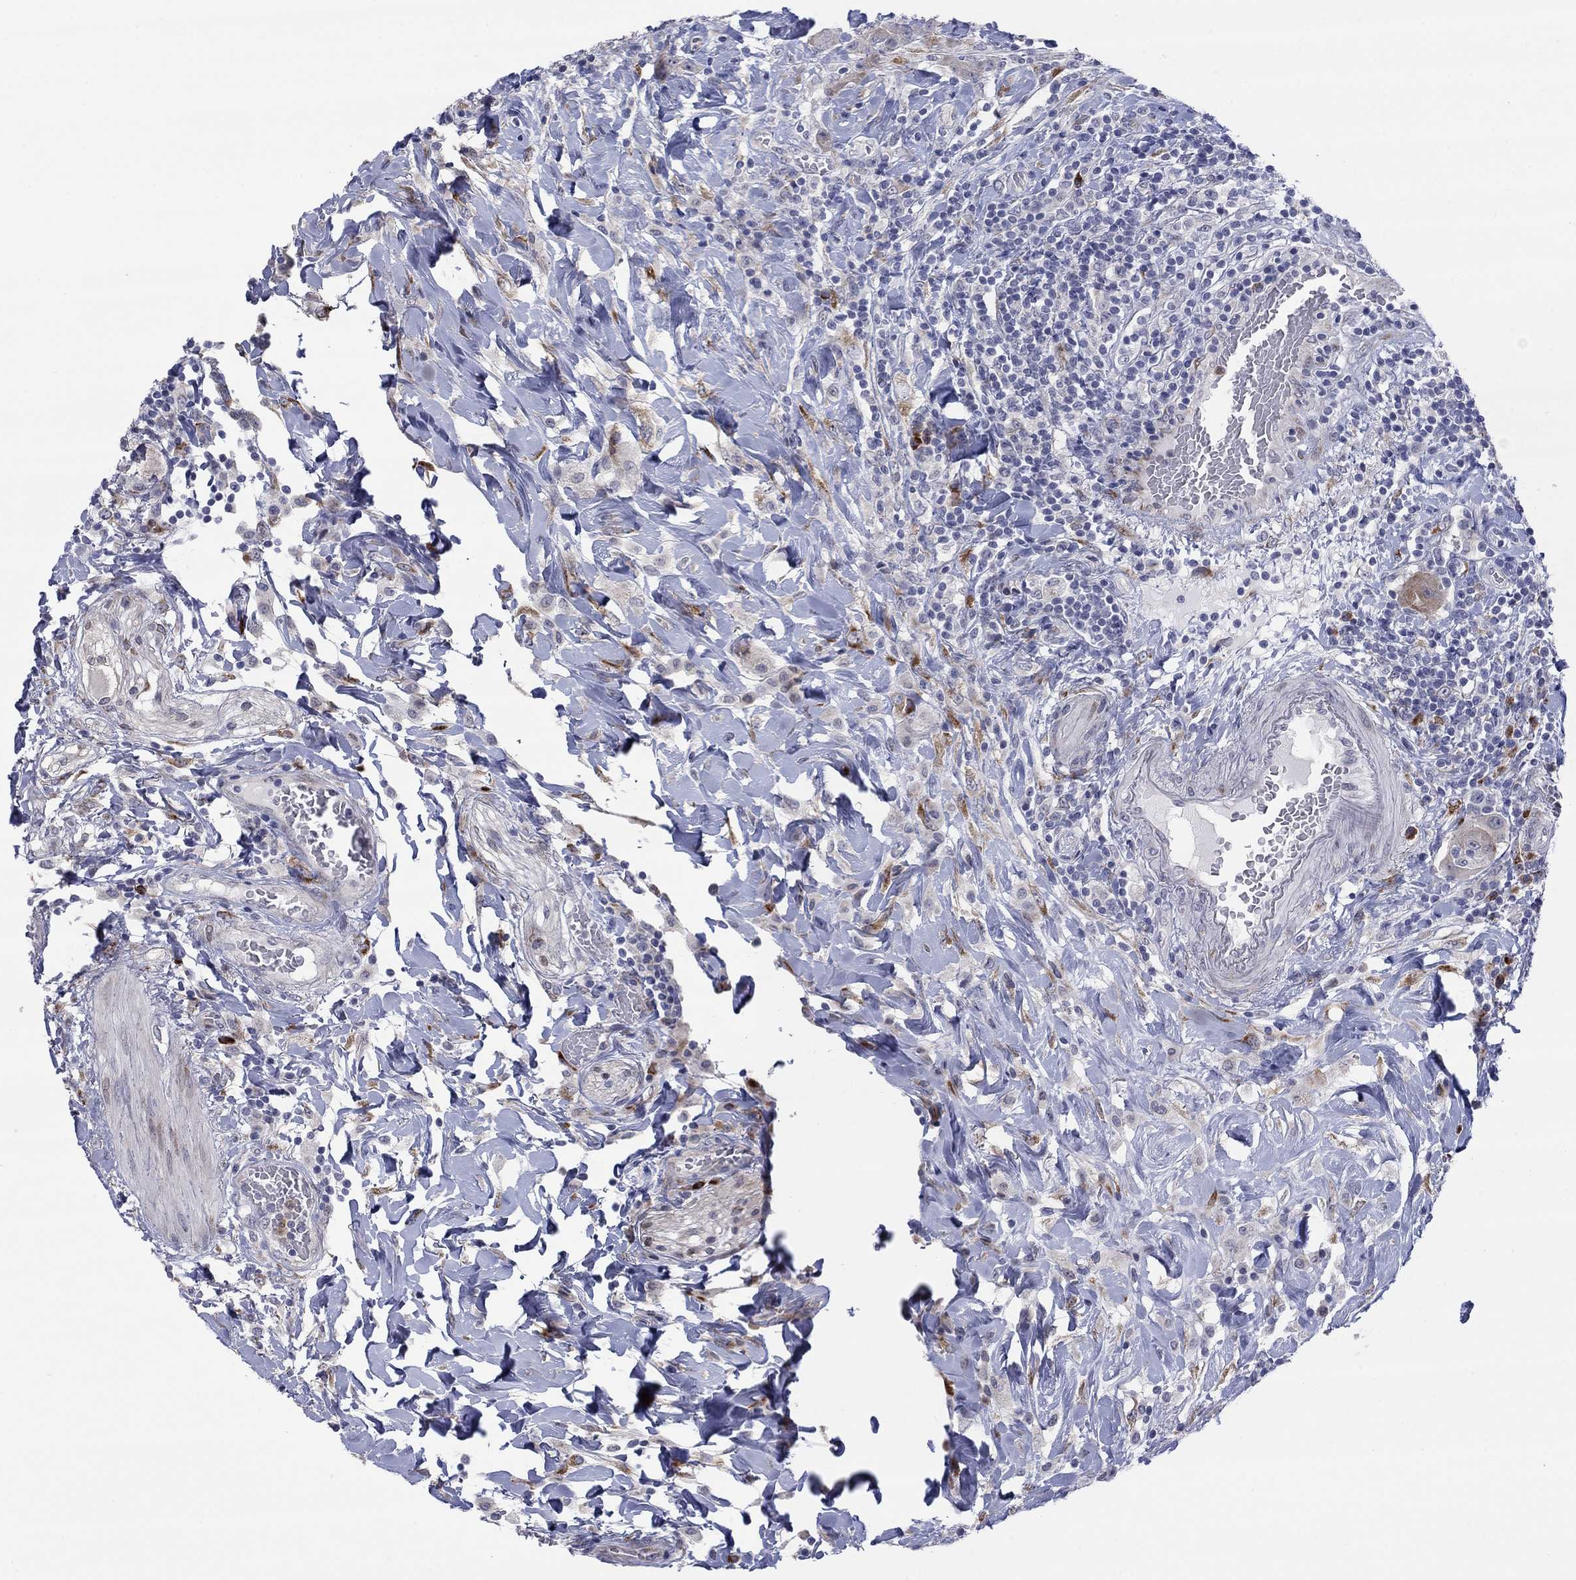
{"staining": {"intensity": "negative", "quantity": "none", "location": "none"}, "tissue": "colorectal cancer", "cell_type": "Tumor cells", "image_type": "cancer", "snomed": [{"axis": "morphology", "description": "Adenocarcinoma, NOS"}, {"axis": "topography", "description": "Colon"}], "caption": "High magnification brightfield microscopy of colorectal cancer stained with DAB (brown) and counterstained with hematoxylin (blue): tumor cells show no significant expression.", "gene": "TTC21B", "patient": {"sex": "female", "age": 69}}